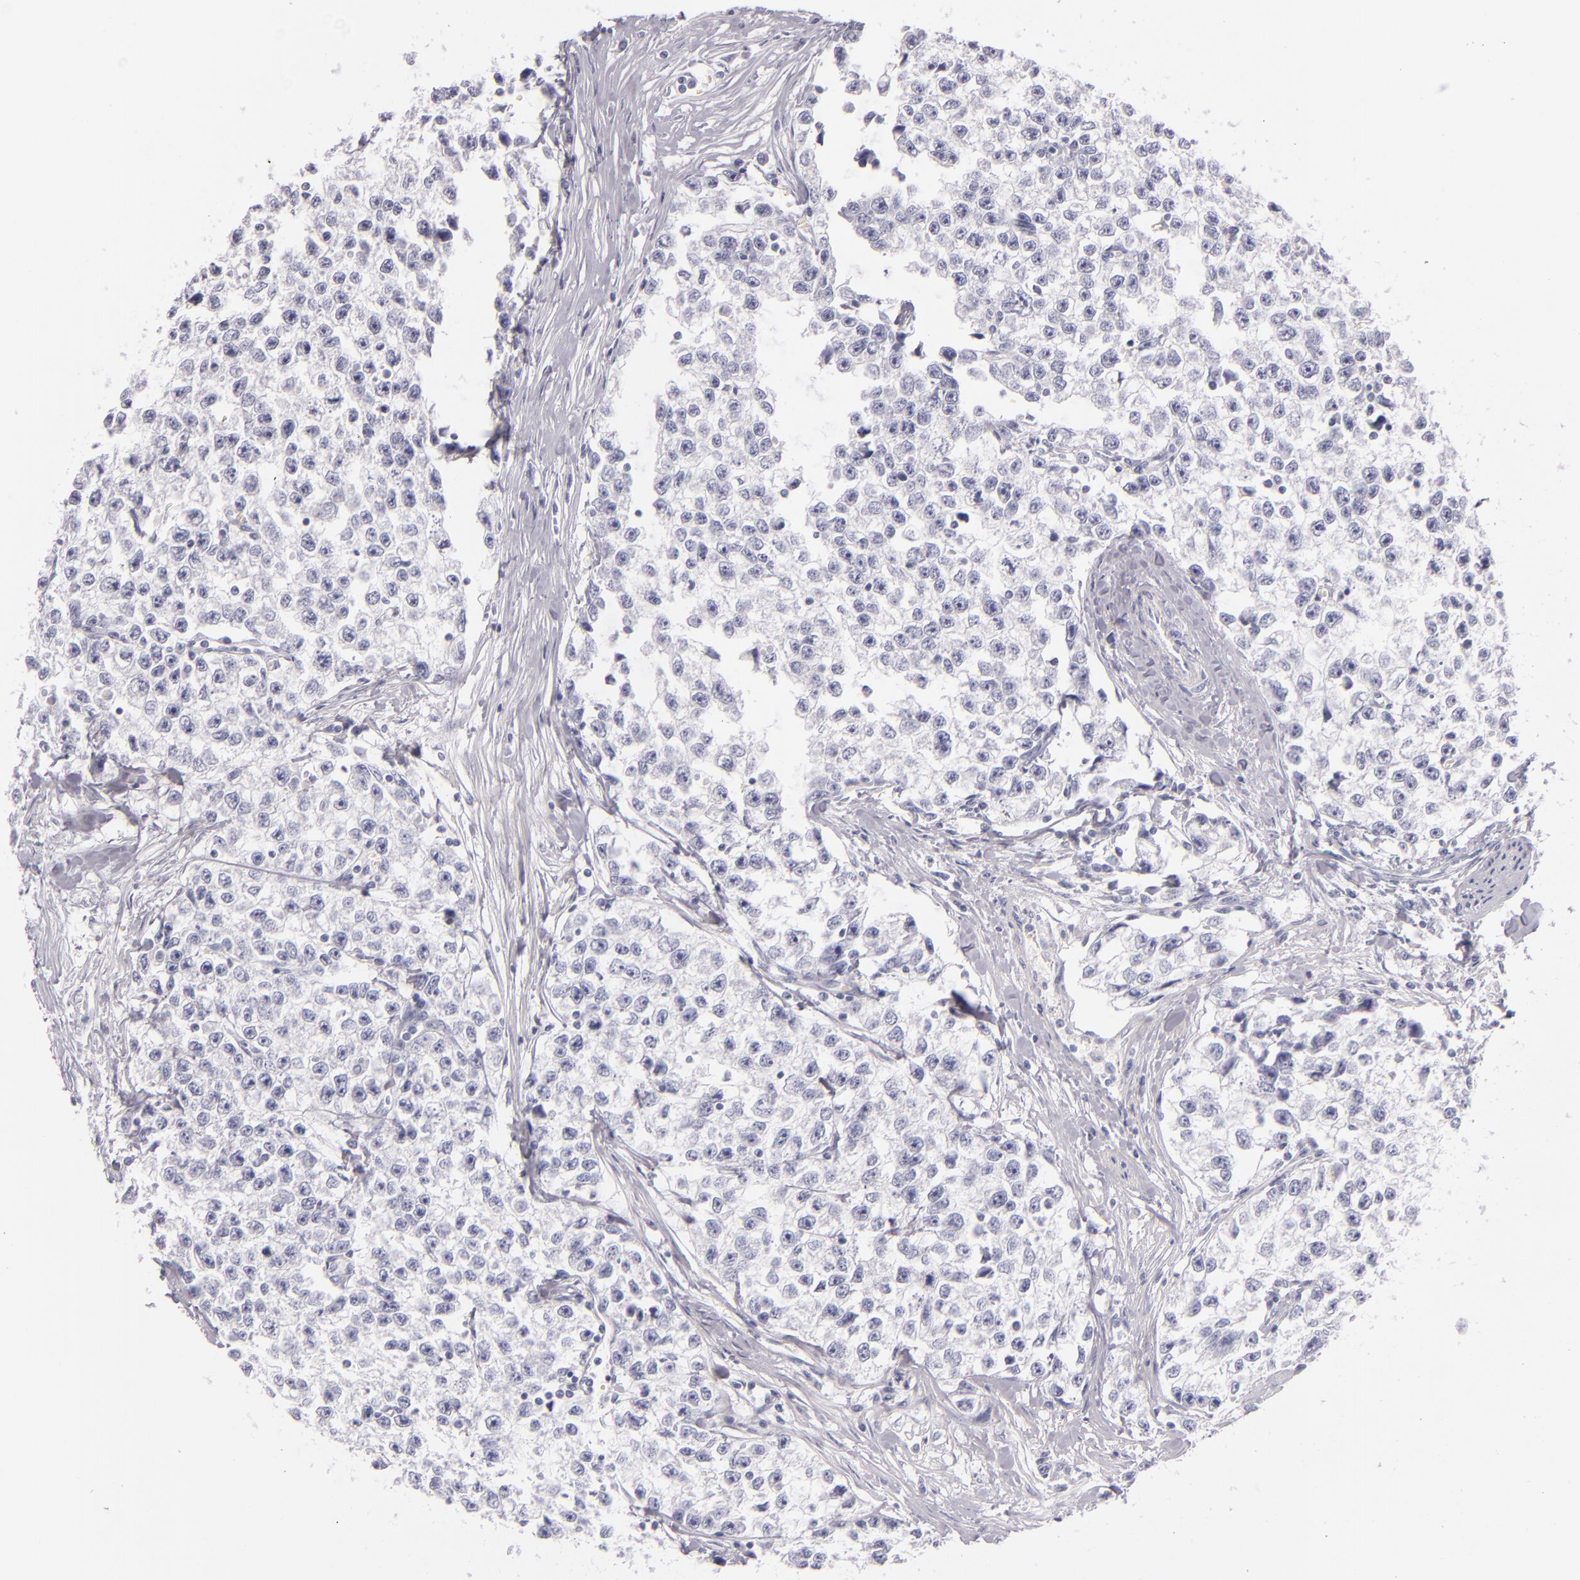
{"staining": {"intensity": "negative", "quantity": "none", "location": "none"}, "tissue": "testis cancer", "cell_type": "Tumor cells", "image_type": "cancer", "snomed": [{"axis": "morphology", "description": "Seminoma, NOS"}, {"axis": "morphology", "description": "Carcinoma, Embryonal, NOS"}, {"axis": "topography", "description": "Testis"}], "caption": "Image shows no protein positivity in tumor cells of testis cancer tissue. (DAB (3,3'-diaminobenzidine) immunohistochemistry, high magnification).", "gene": "TPSD1", "patient": {"sex": "male", "age": 30}}